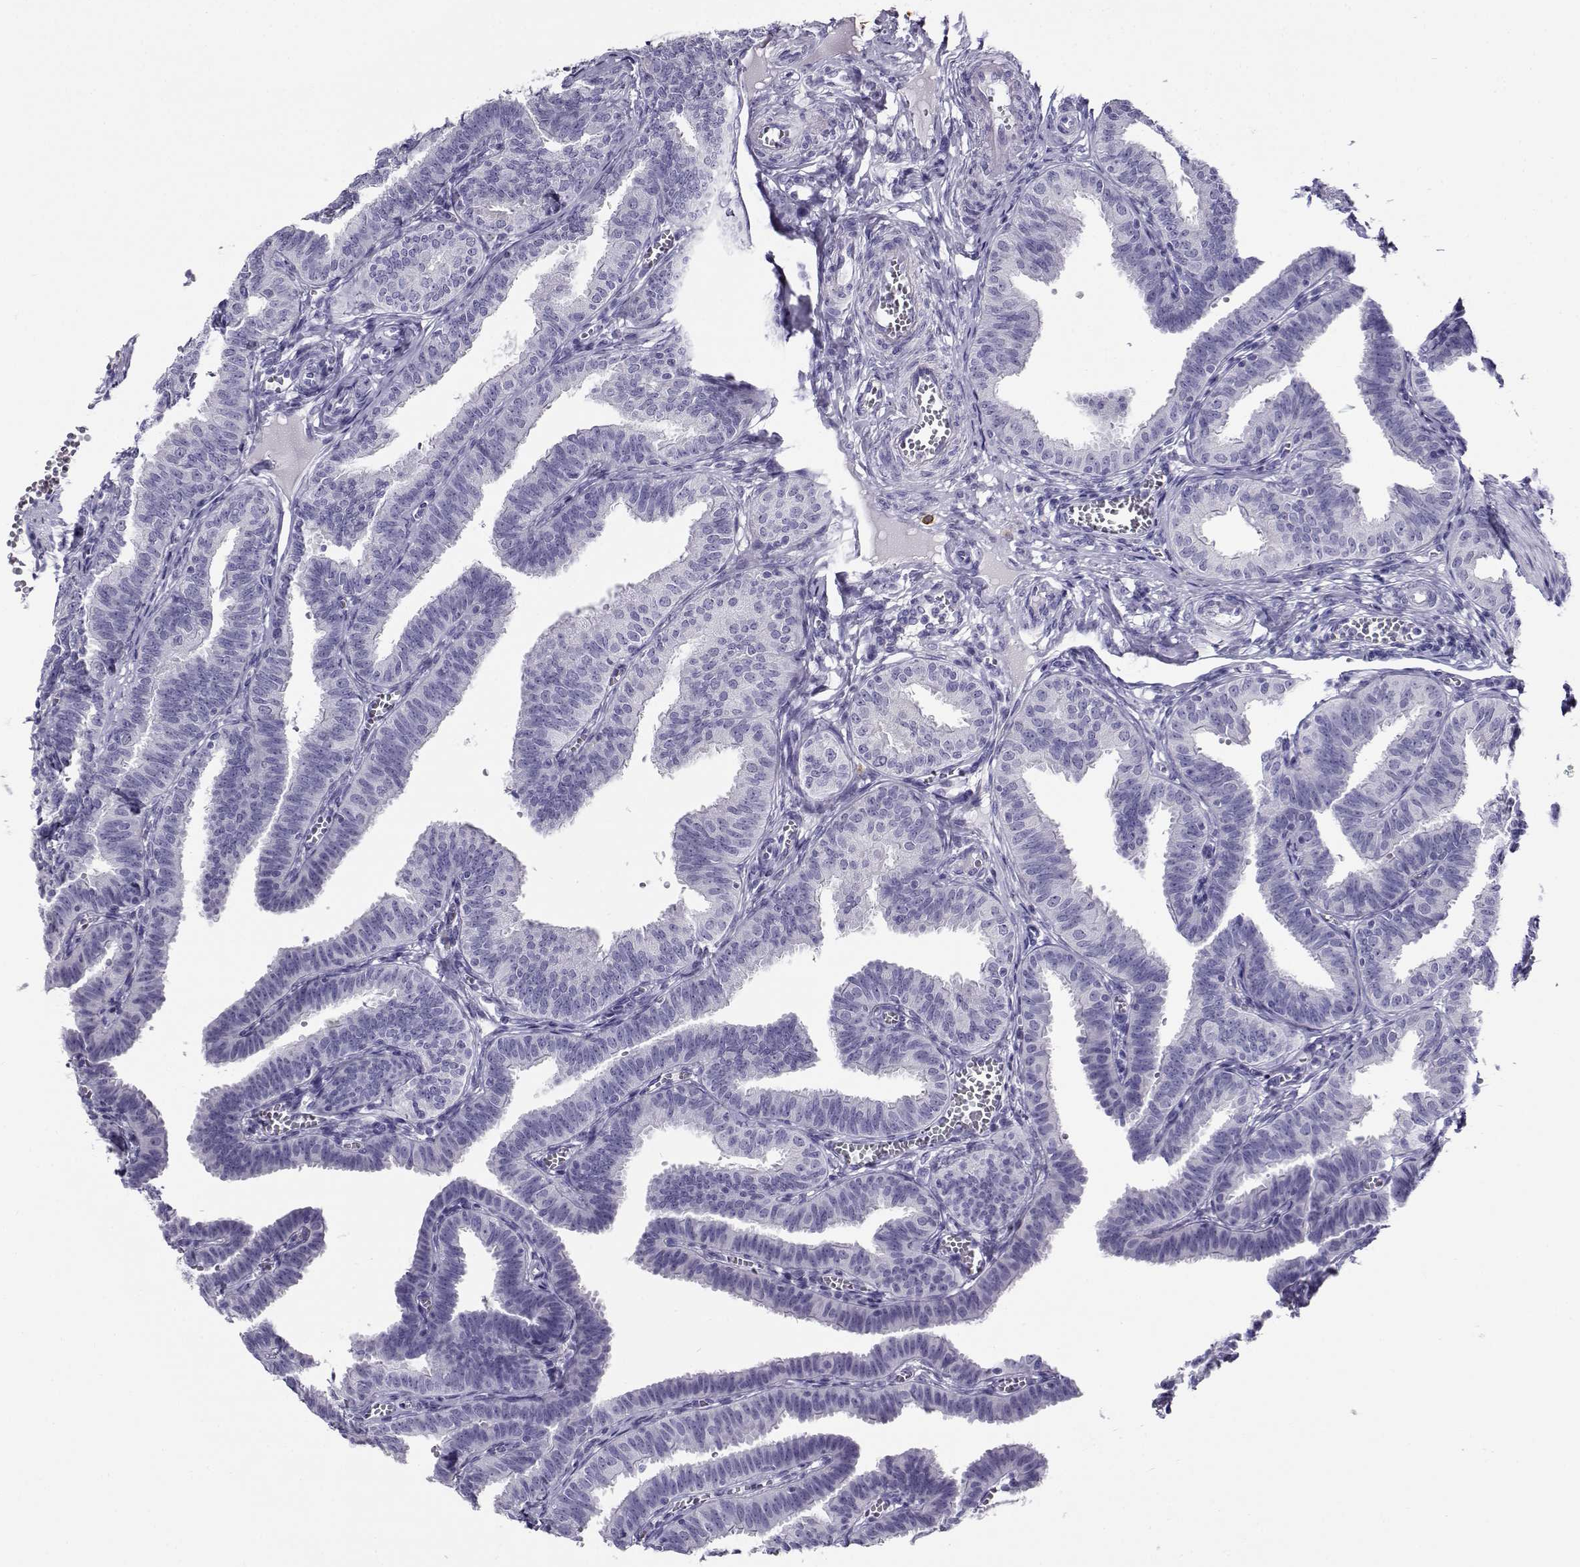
{"staining": {"intensity": "negative", "quantity": "none", "location": "none"}, "tissue": "fallopian tube", "cell_type": "Glandular cells", "image_type": "normal", "snomed": [{"axis": "morphology", "description": "Normal tissue, NOS"}, {"axis": "topography", "description": "Fallopian tube"}], "caption": "Immunohistochemistry micrograph of benign human fallopian tube stained for a protein (brown), which exhibits no positivity in glandular cells. Brightfield microscopy of immunohistochemistry stained with DAB (3,3'-diaminobenzidine) (brown) and hematoxylin (blue), captured at high magnification.", "gene": "CABS1", "patient": {"sex": "female", "age": 25}}